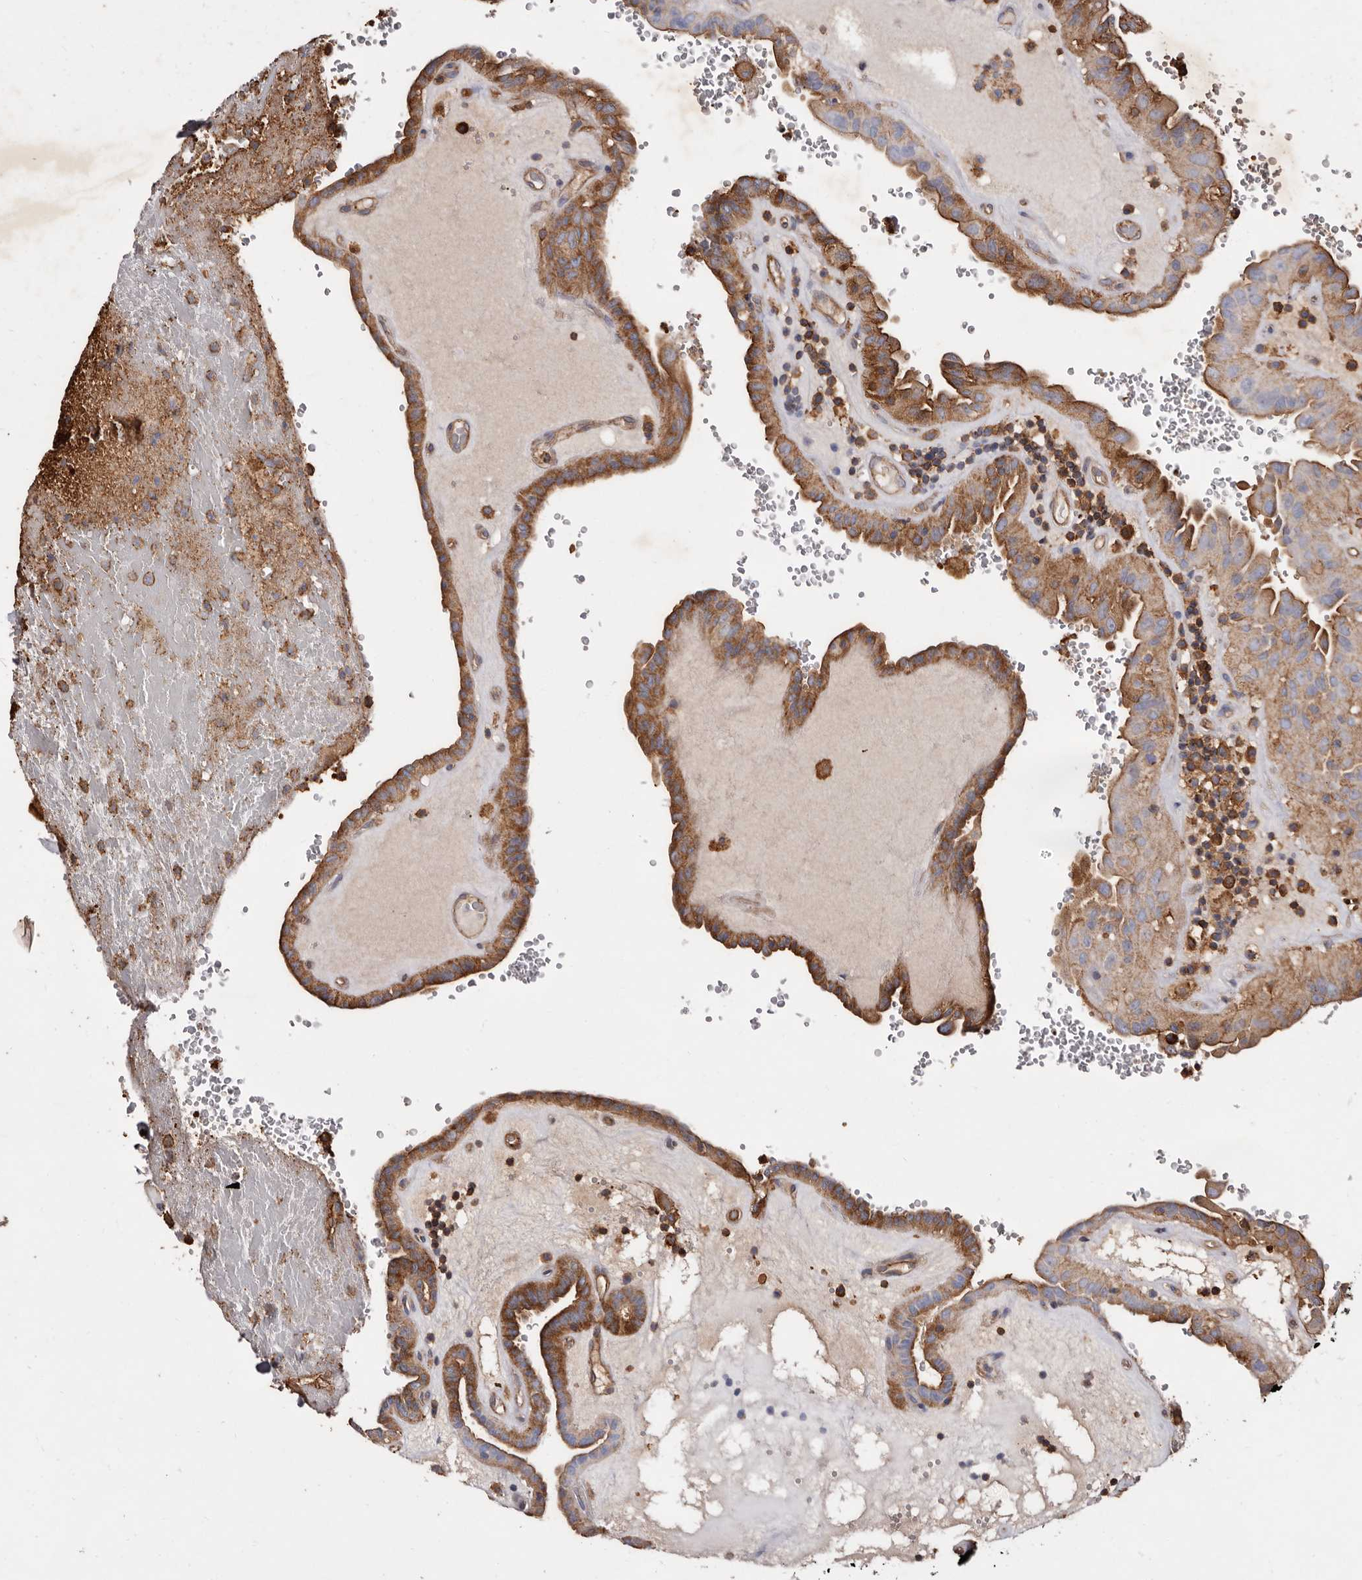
{"staining": {"intensity": "moderate", "quantity": ">75%", "location": "cytoplasmic/membranous"}, "tissue": "thyroid cancer", "cell_type": "Tumor cells", "image_type": "cancer", "snomed": [{"axis": "morphology", "description": "Papillary adenocarcinoma, NOS"}, {"axis": "topography", "description": "Thyroid gland"}], "caption": "Tumor cells show medium levels of moderate cytoplasmic/membranous staining in approximately >75% of cells in human thyroid cancer.", "gene": "COQ8B", "patient": {"sex": "male", "age": 77}}